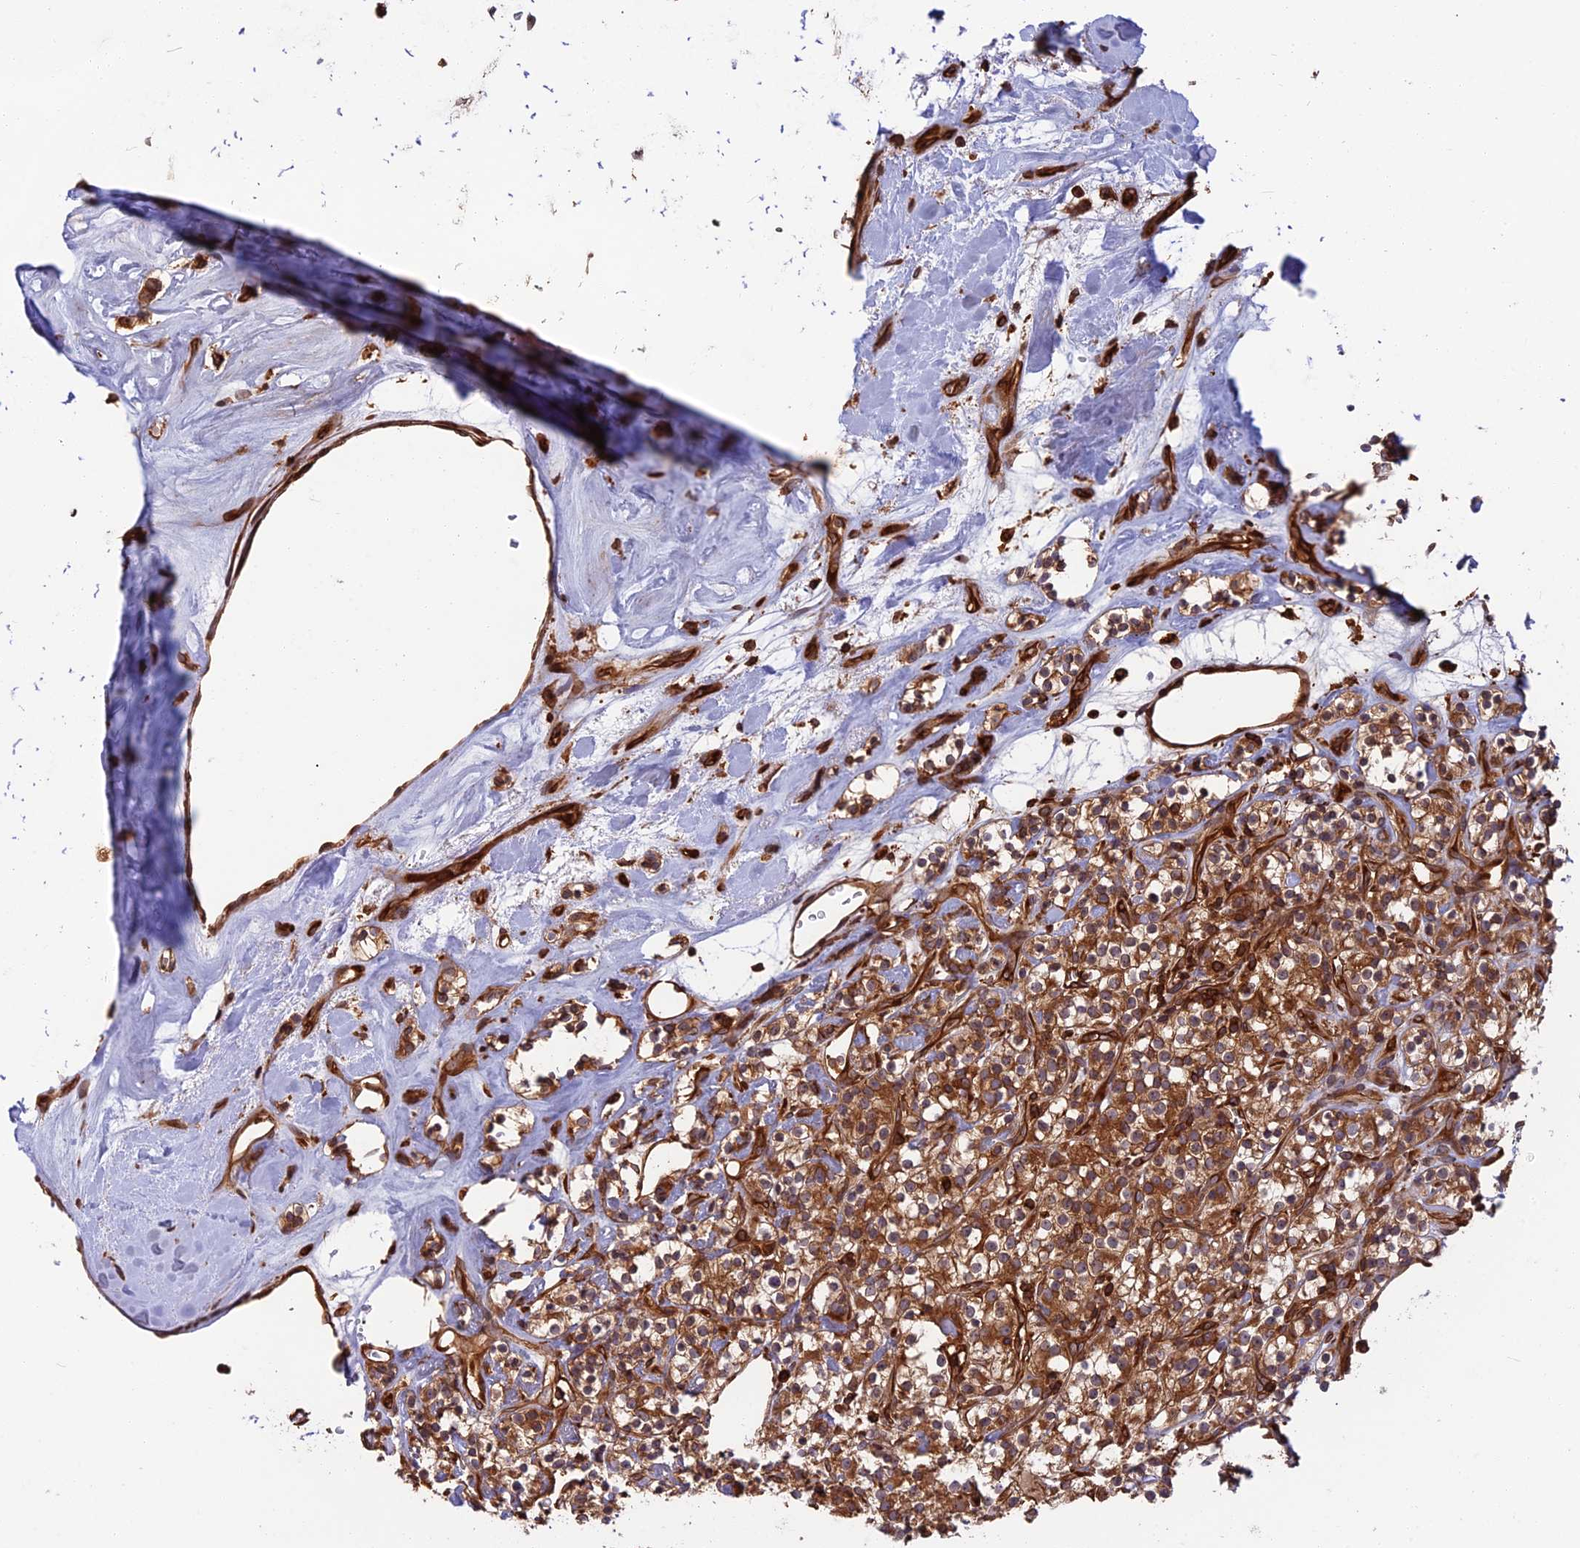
{"staining": {"intensity": "strong", "quantity": ">75%", "location": "cytoplasmic/membranous"}, "tissue": "renal cancer", "cell_type": "Tumor cells", "image_type": "cancer", "snomed": [{"axis": "morphology", "description": "Adenocarcinoma, NOS"}, {"axis": "topography", "description": "Kidney"}], "caption": "IHC staining of adenocarcinoma (renal), which exhibits high levels of strong cytoplasmic/membranous expression in about >75% of tumor cells indicating strong cytoplasmic/membranous protein positivity. The staining was performed using DAB (brown) for protein detection and nuclei were counterstained in hematoxylin (blue).", "gene": "WDR1", "patient": {"sex": "male", "age": 77}}